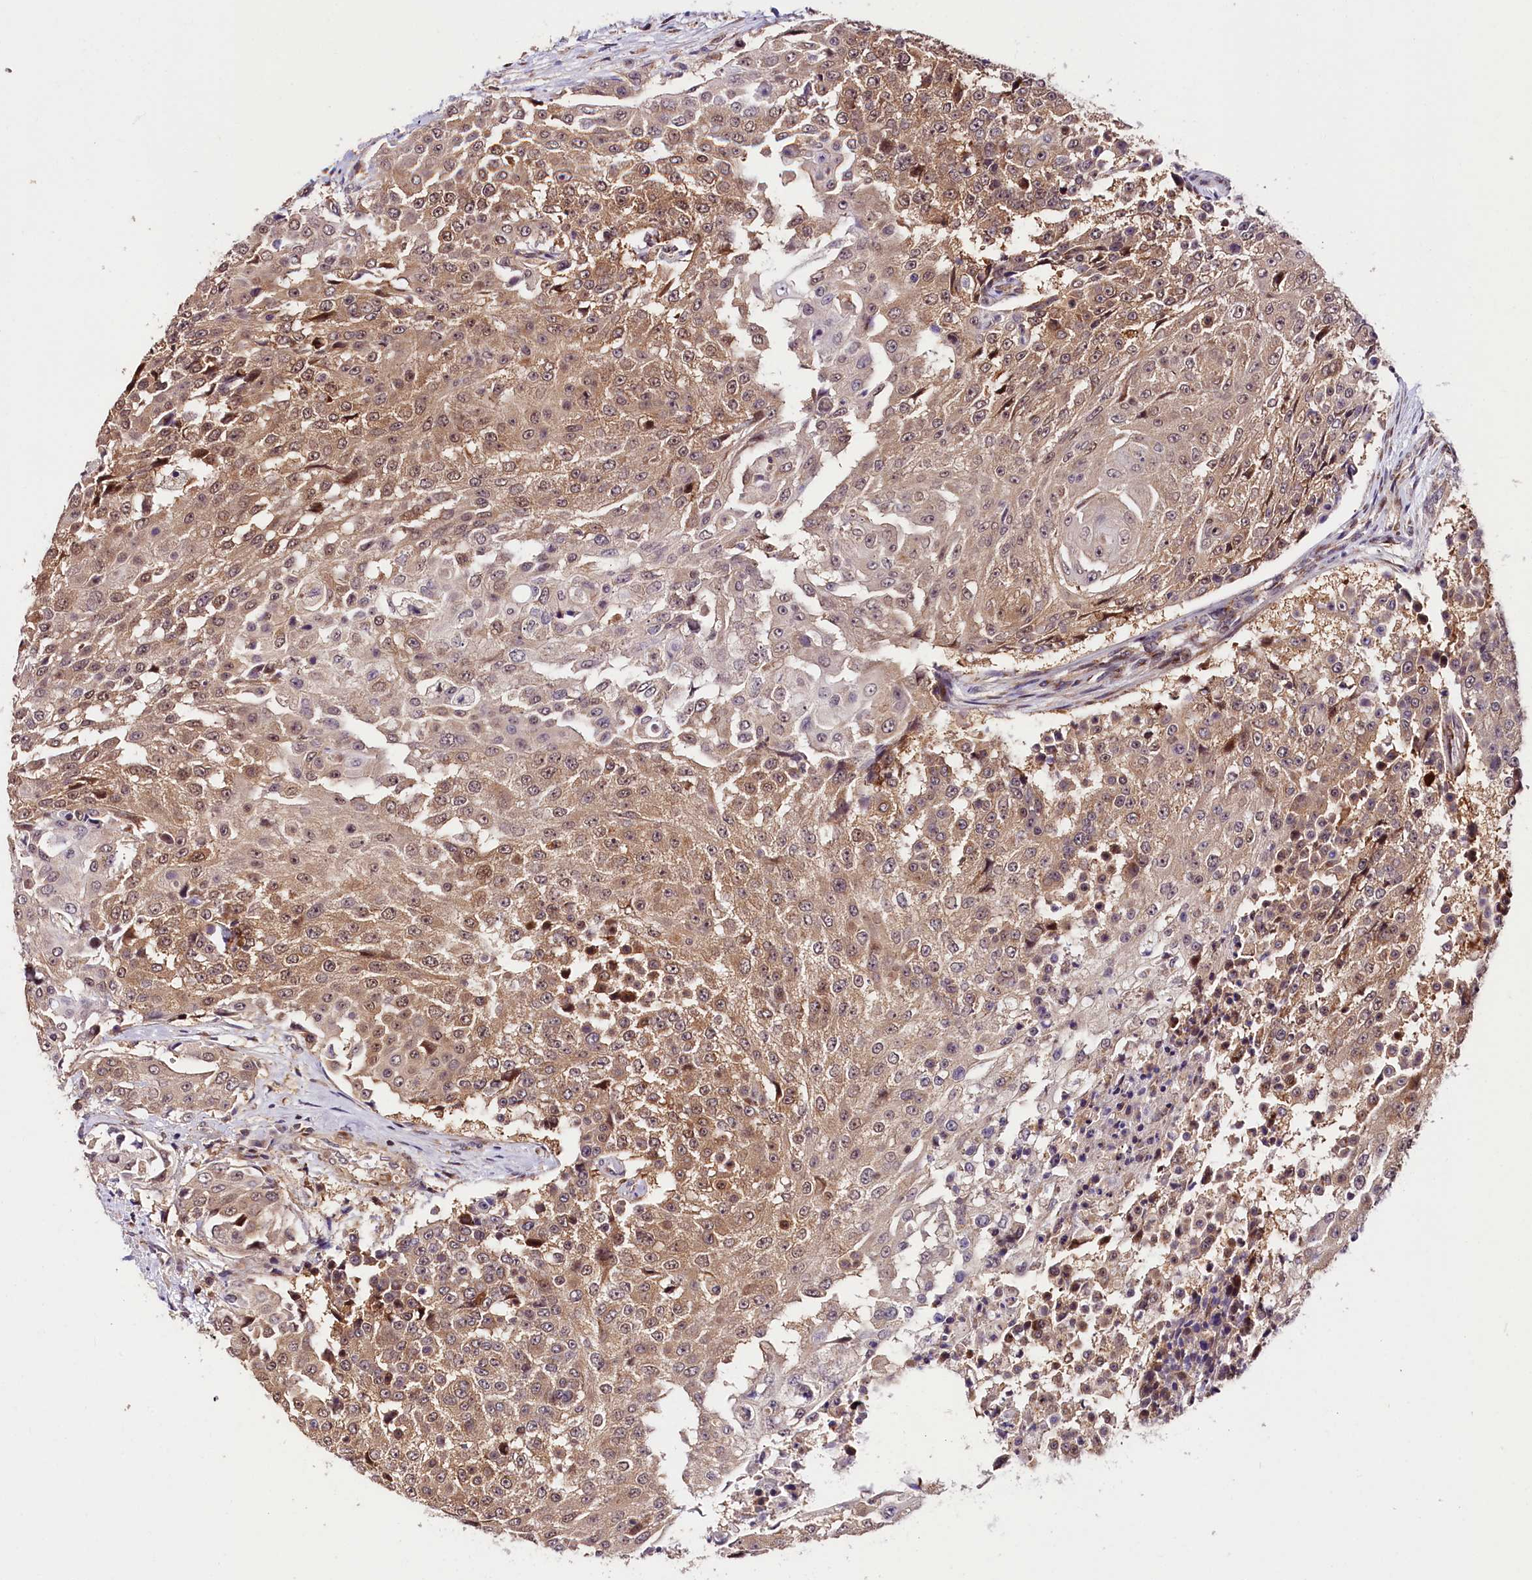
{"staining": {"intensity": "weak", "quantity": "25%-75%", "location": "cytoplasmic/membranous,nuclear"}, "tissue": "urothelial cancer", "cell_type": "Tumor cells", "image_type": "cancer", "snomed": [{"axis": "morphology", "description": "Urothelial carcinoma, High grade"}, {"axis": "topography", "description": "Urinary bladder"}], "caption": "Tumor cells exhibit low levels of weak cytoplasmic/membranous and nuclear expression in about 25%-75% of cells in human urothelial cancer.", "gene": "CHORDC1", "patient": {"sex": "female", "age": 63}}